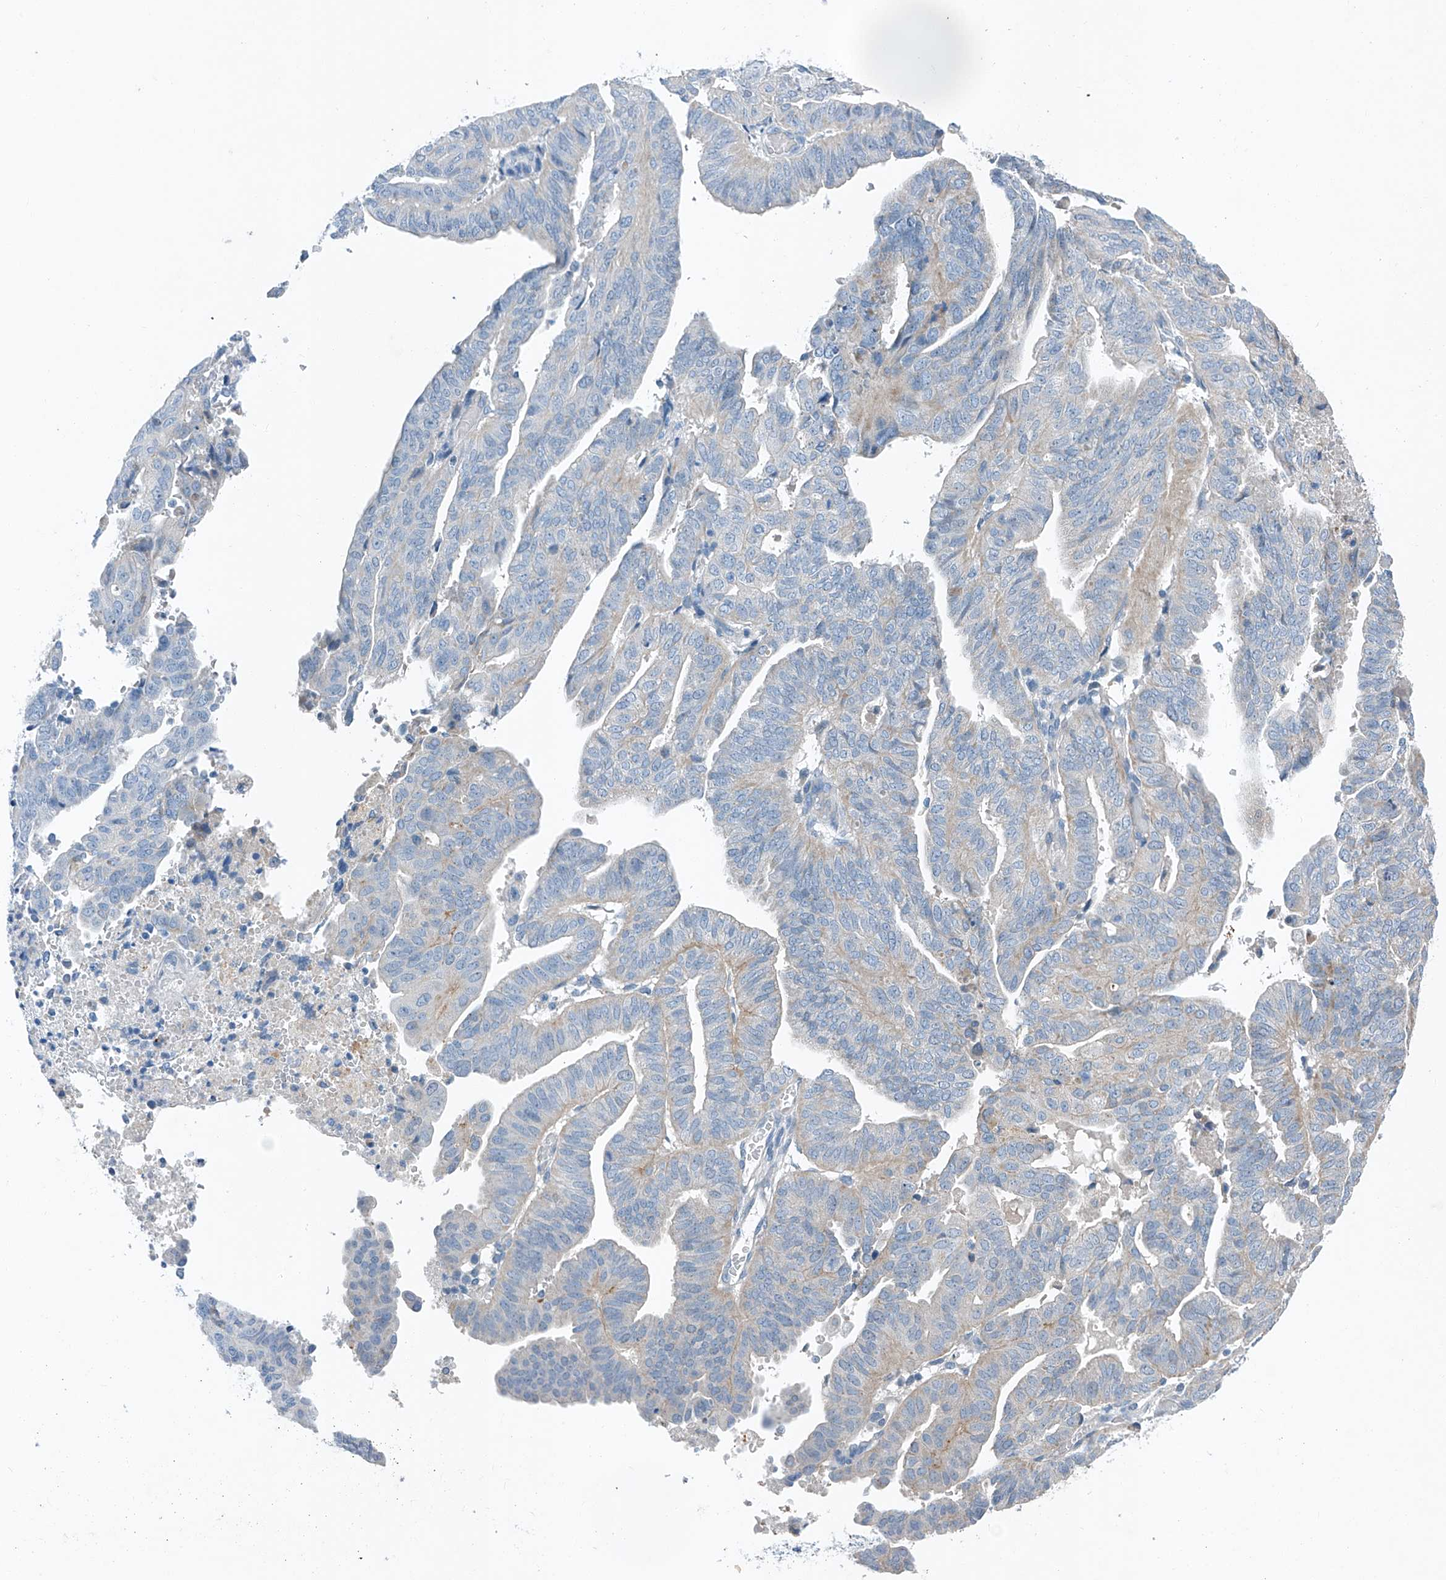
{"staining": {"intensity": "negative", "quantity": "none", "location": "none"}, "tissue": "endometrial cancer", "cell_type": "Tumor cells", "image_type": "cancer", "snomed": [{"axis": "morphology", "description": "Adenocarcinoma, NOS"}, {"axis": "topography", "description": "Uterus"}], "caption": "The histopathology image shows no staining of tumor cells in adenocarcinoma (endometrial). (DAB IHC with hematoxylin counter stain).", "gene": "MDGA1", "patient": {"sex": "female", "age": 77}}